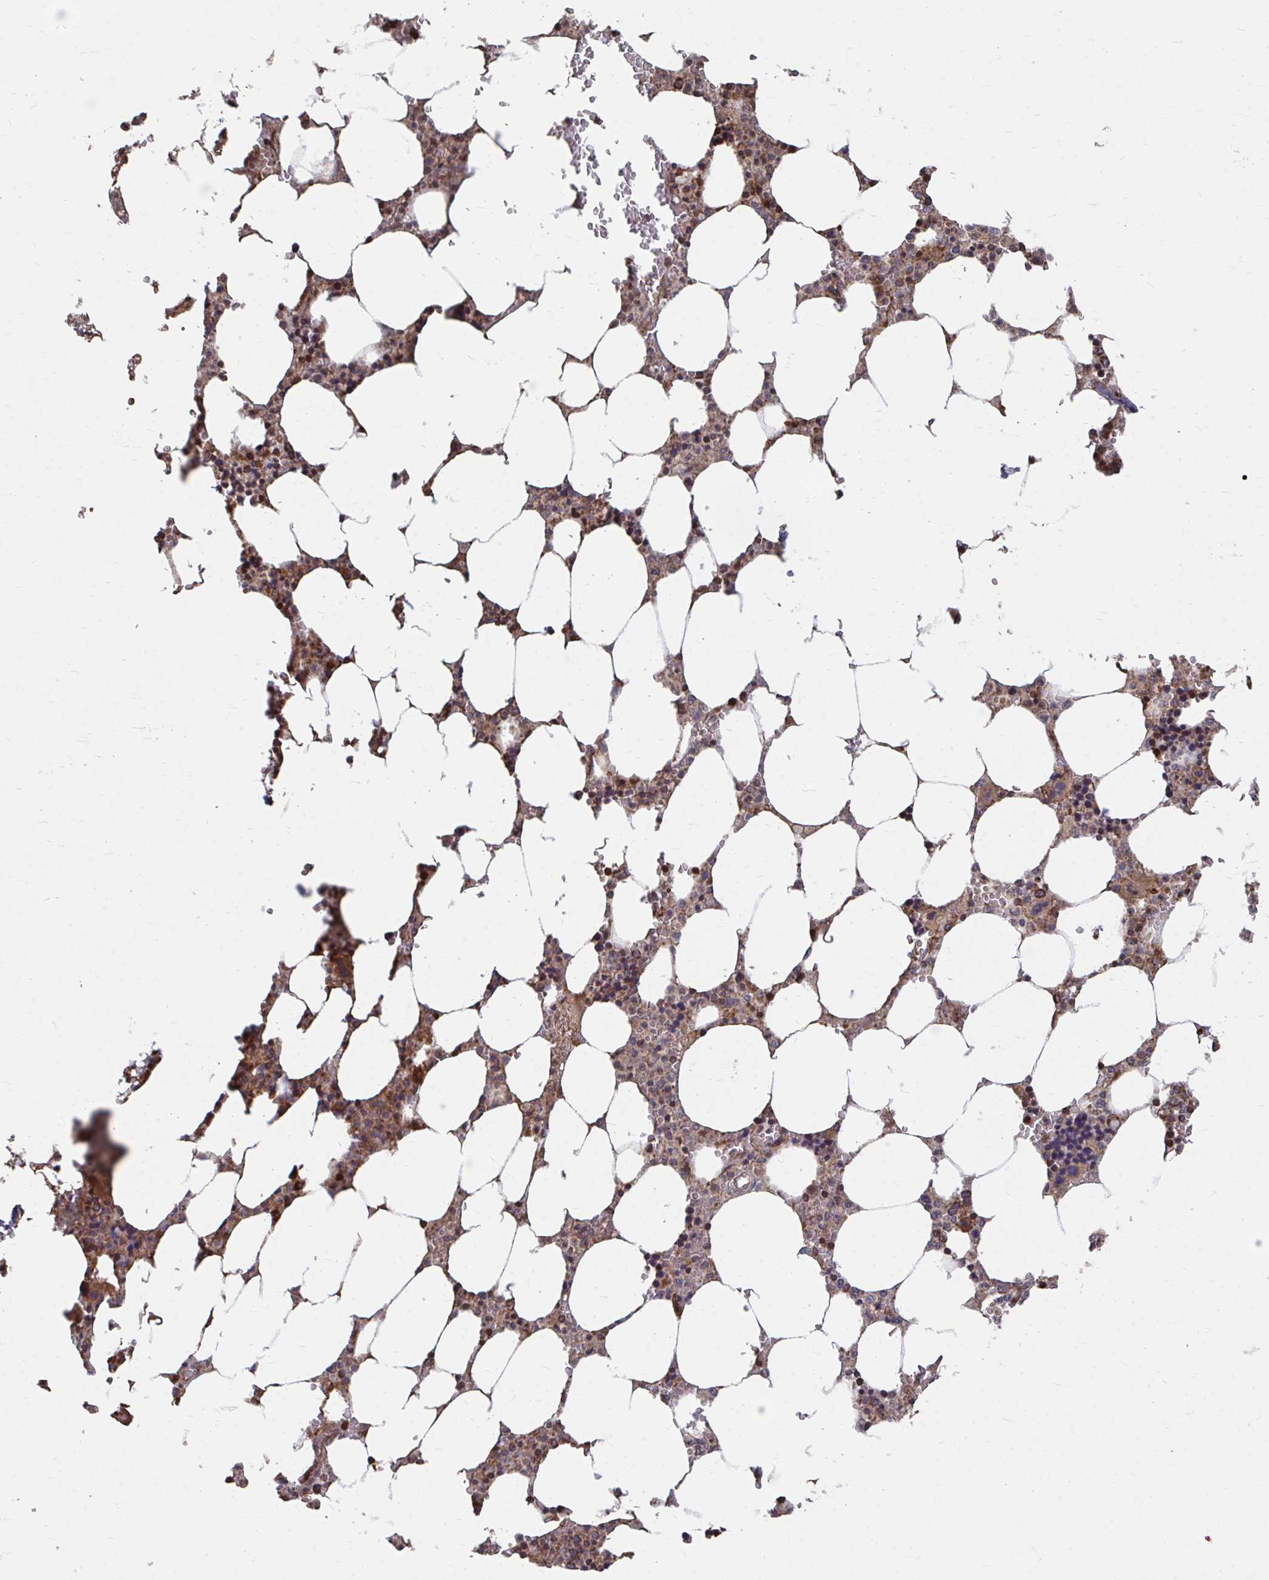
{"staining": {"intensity": "moderate", "quantity": ">75%", "location": "cytoplasmic/membranous"}, "tissue": "bone marrow", "cell_type": "Hematopoietic cells", "image_type": "normal", "snomed": [{"axis": "morphology", "description": "Normal tissue, NOS"}, {"axis": "topography", "description": "Bone marrow"}], "caption": "High-power microscopy captured an immunohistochemistry histopathology image of unremarkable bone marrow, revealing moderate cytoplasmic/membranous positivity in about >75% of hematopoietic cells.", "gene": "FAM89A", "patient": {"sex": "male", "age": 64}}